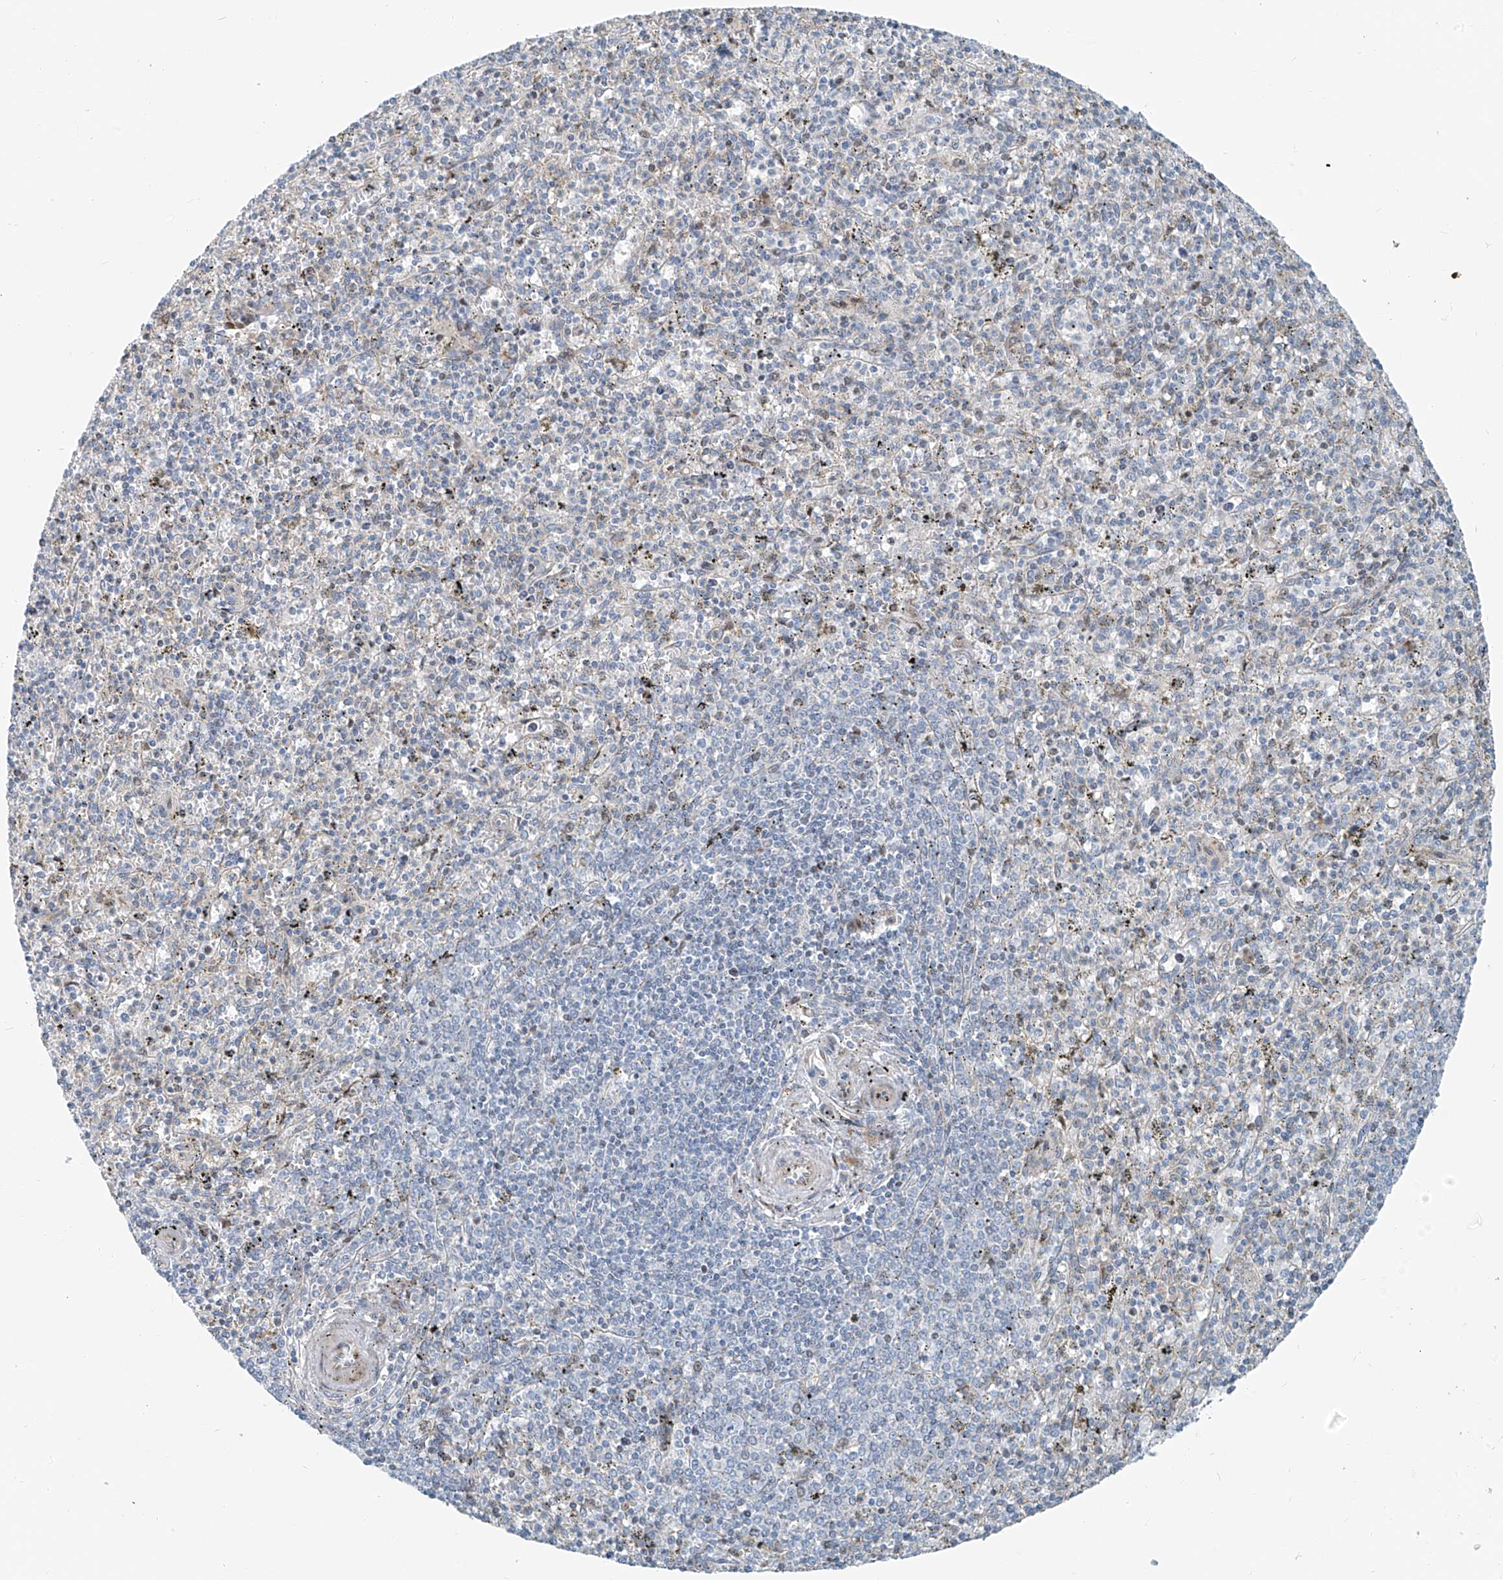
{"staining": {"intensity": "negative", "quantity": "none", "location": "none"}, "tissue": "spleen", "cell_type": "Cells in red pulp", "image_type": "normal", "snomed": [{"axis": "morphology", "description": "Normal tissue, NOS"}, {"axis": "topography", "description": "Spleen"}], "caption": "Immunohistochemistry (IHC) of unremarkable spleen shows no positivity in cells in red pulp.", "gene": "HIC2", "patient": {"sex": "male", "age": 72}}